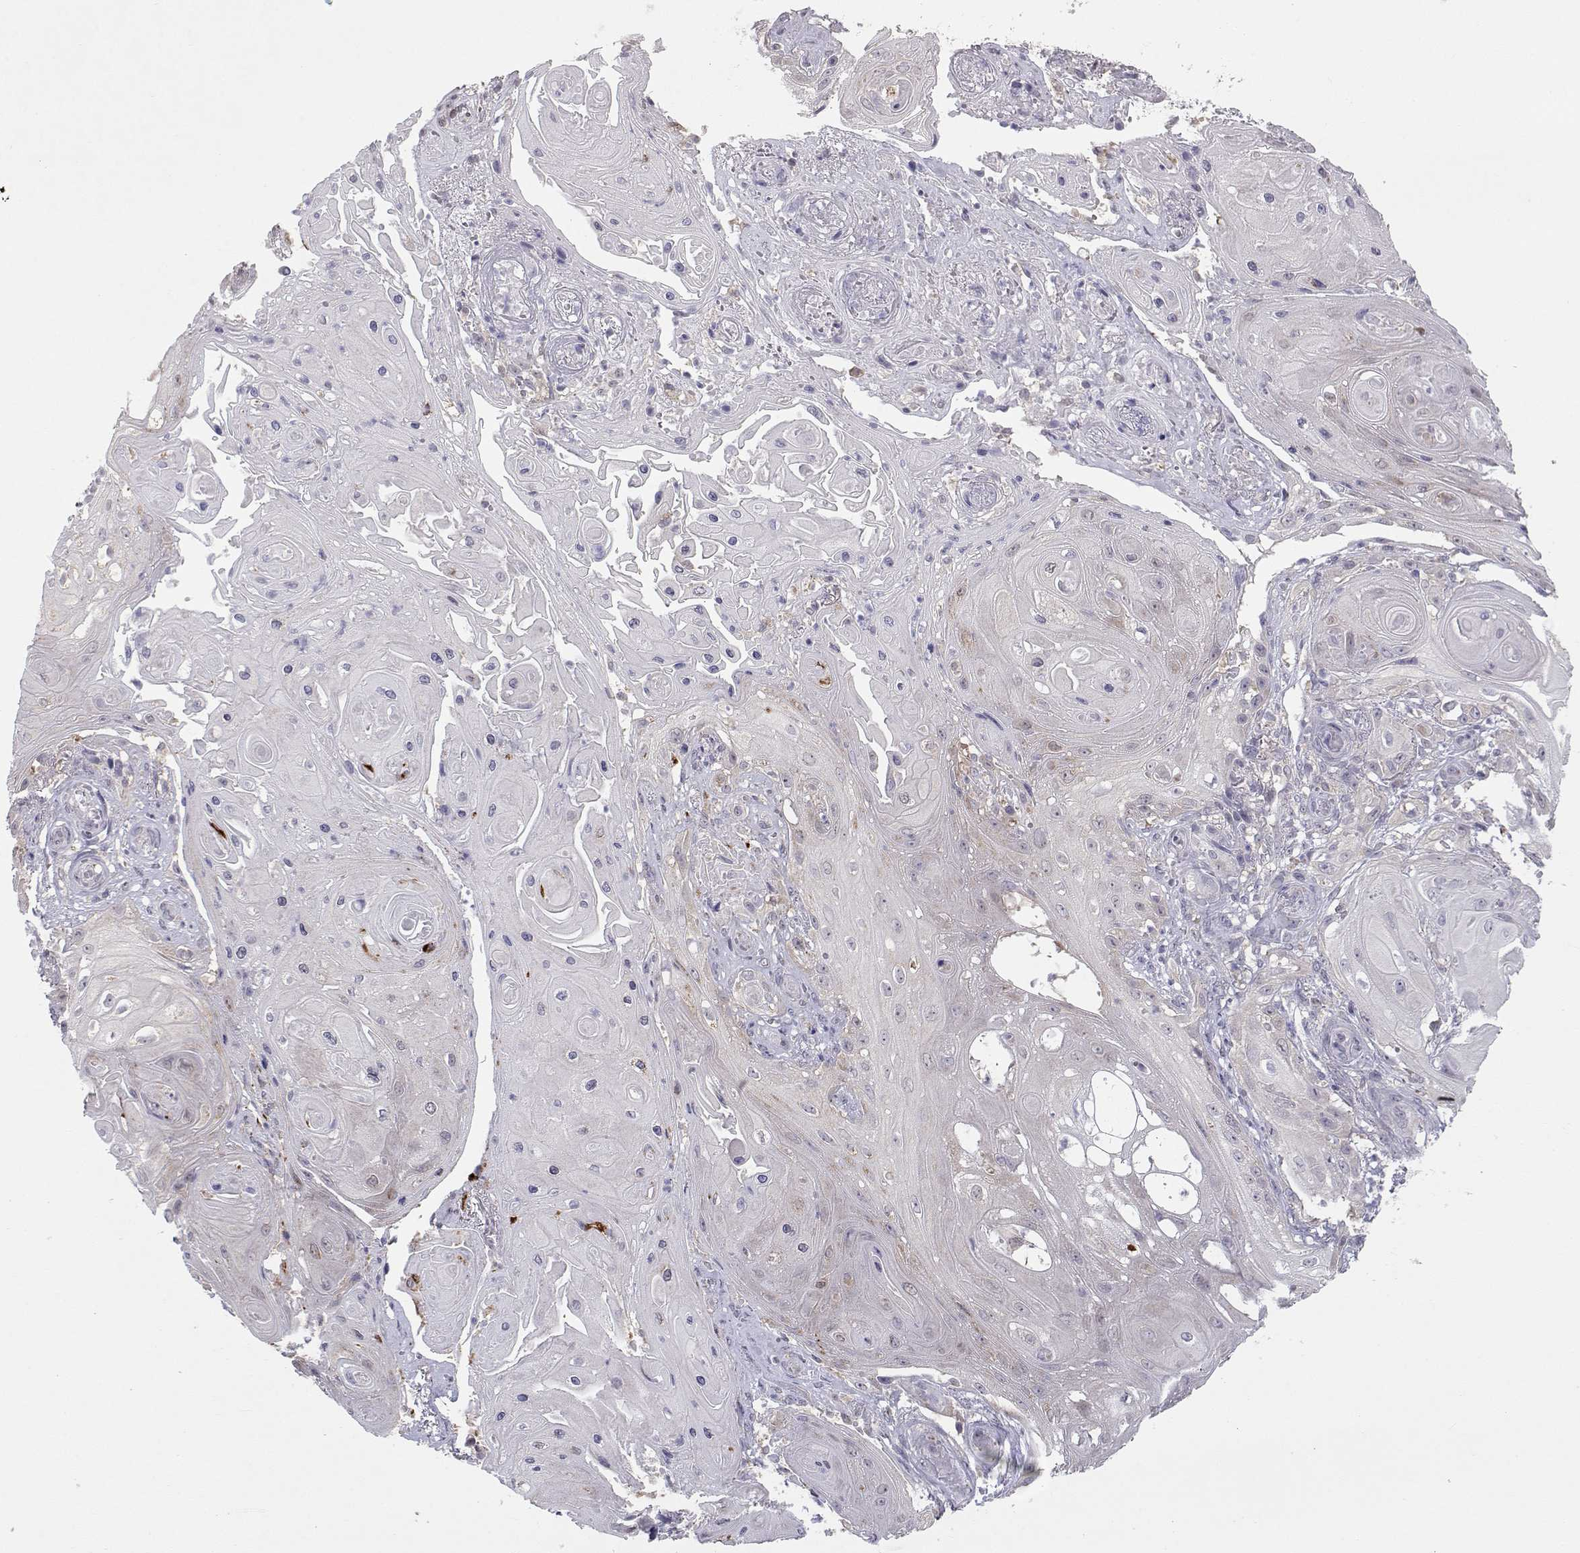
{"staining": {"intensity": "negative", "quantity": "none", "location": "none"}, "tissue": "skin cancer", "cell_type": "Tumor cells", "image_type": "cancer", "snomed": [{"axis": "morphology", "description": "Squamous cell carcinoma, NOS"}, {"axis": "topography", "description": "Skin"}], "caption": "An immunohistochemistry (IHC) photomicrograph of skin cancer (squamous cell carcinoma) is shown. There is no staining in tumor cells of skin cancer (squamous cell carcinoma). (DAB immunohistochemistry, high magnification).", "gene": "NPVF", "patient": {"sex": "male", "age": 62}}